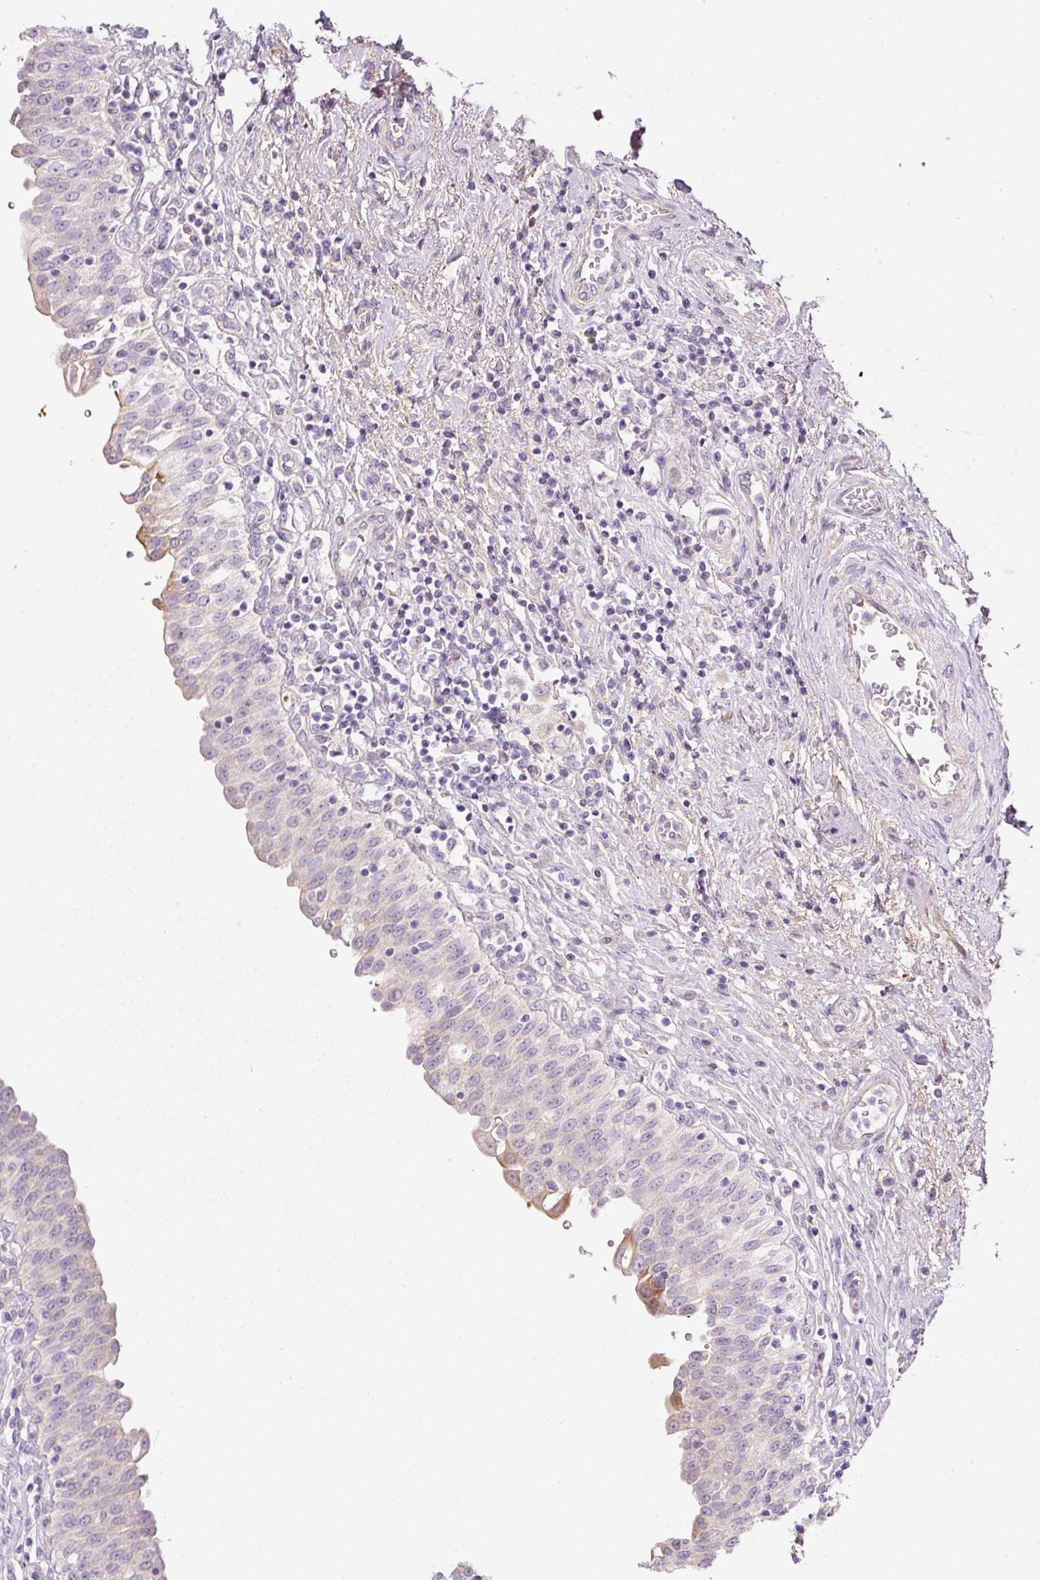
{"staining": {"intensity": "negative", "quantity": "none", "location": "none"}, "tissue": "urinary bladder", "cell_type": "Urothelial cells", "image_type": "normal", "snomed": [{"axis": "morphology", "description": "Normal tissue, NOS"}, {"axis": "topography", "description": "Urinary bladder"}], "caption": "DAB immunohistochemical staining of benign human urinary bladder reveals no significant positivity in urothelial cells. (DAB (3,3'-diaminobenzidine) IHC visualized using brightfield microscopy, high magnification).", "gene": "KPNA5", "patient": {"sex": "male", "age": 71}}